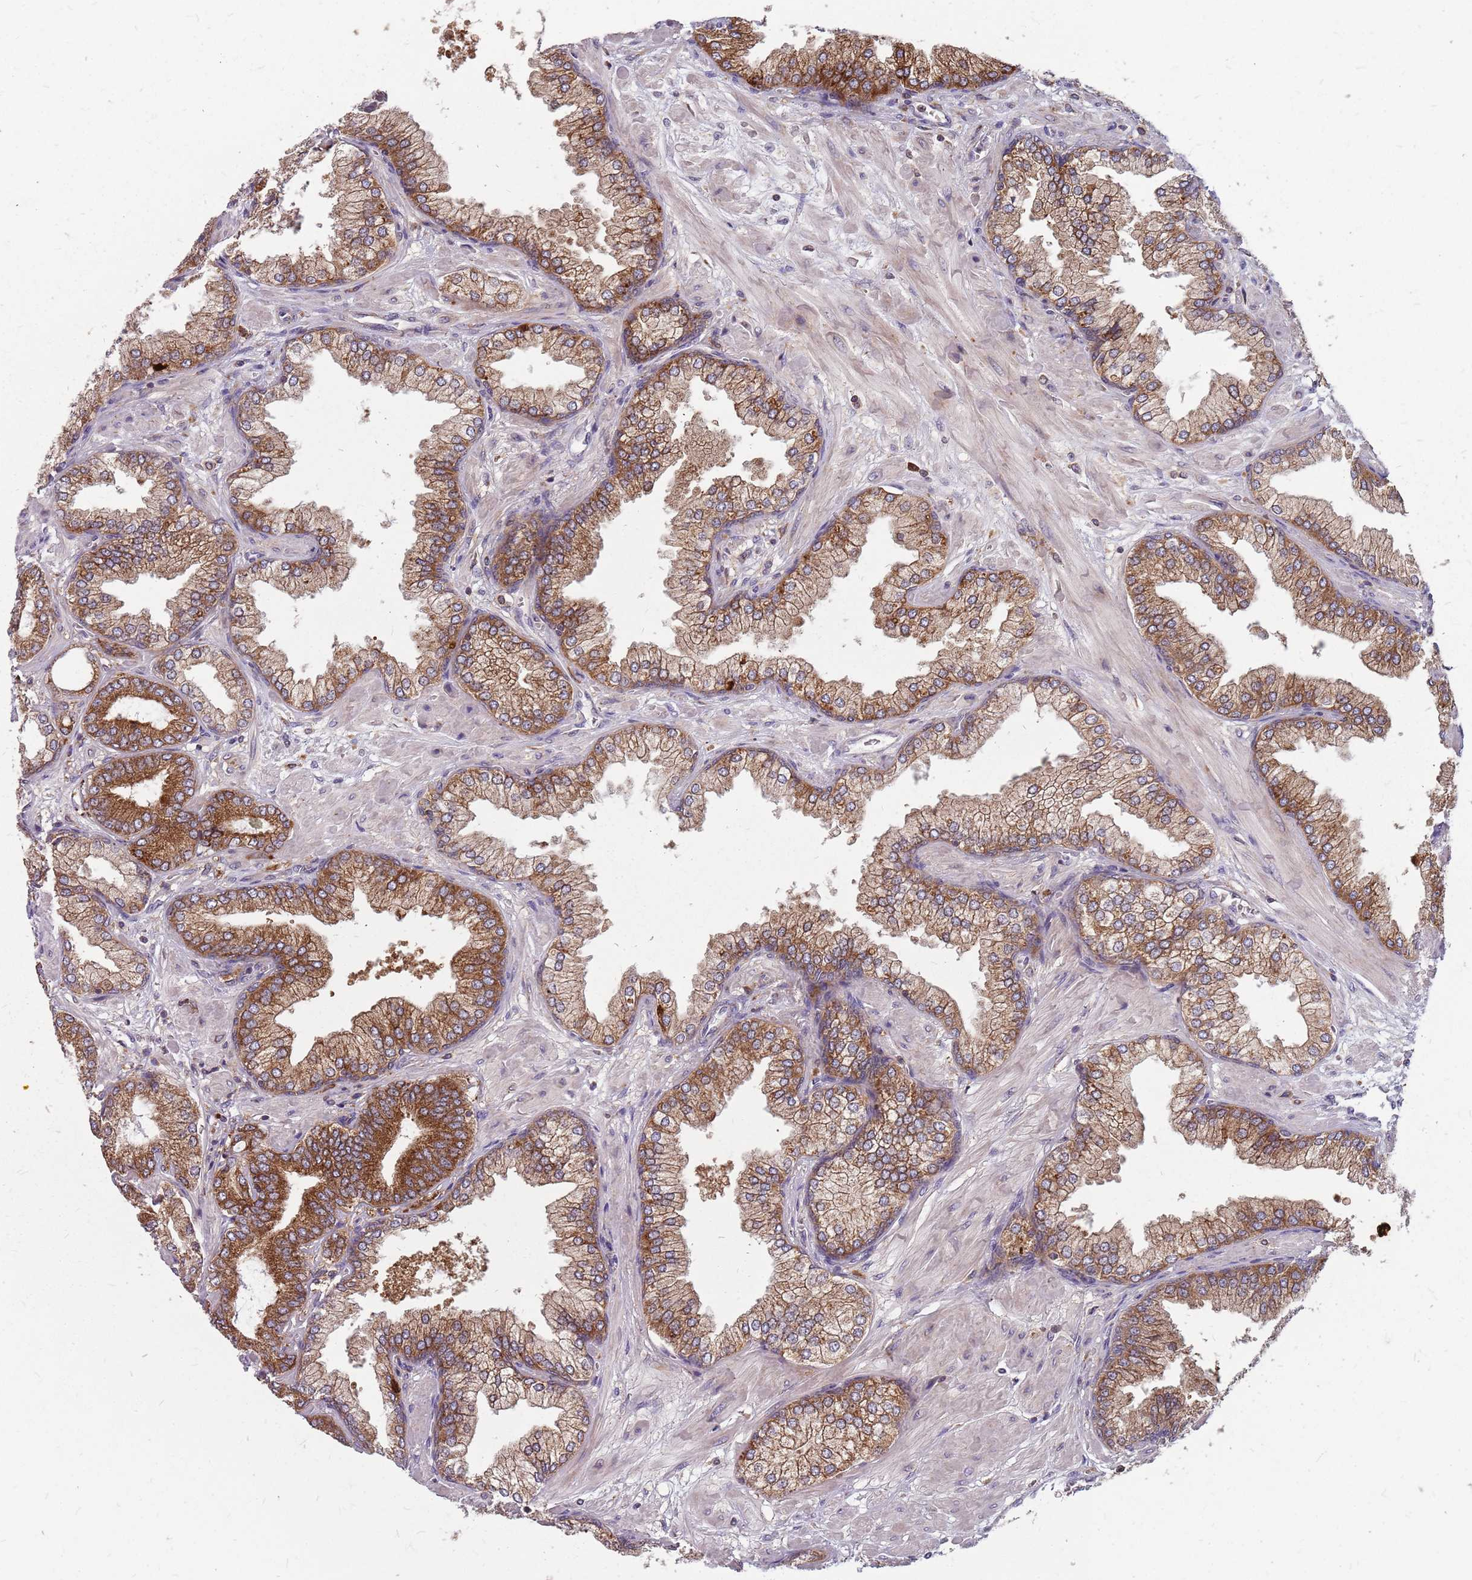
{"staining": {"intensity": "strong", "quantity": ">75%", "location": "cytoplasmic/membranous"}, "tissue": "prostate cancer", "cell_type": "Tumor cells", "image_type": "cancer", "snomed": [{"axis": "morphology", "description": "Adenocarcinoma, Low grade"}, {"axis": "topography", "description": "Prostate"}], "caption": "High-magnification brightfield microscopy of low-grade adenocarcinoma (prostate) stained with DAB (3,3'-diaminobenzidine) (brown) and counterstained with hematoxylin (blue). tumor cells exhibit strong cytoplasmic/membranous staining is appreciated in about>75% of cells. (DAB (3,3'-diaminobenzidine) = brown stain, brightfield microscopy at high magnification).", "gene": "NME4", "patient": {"sex": "male", "age": 55}}